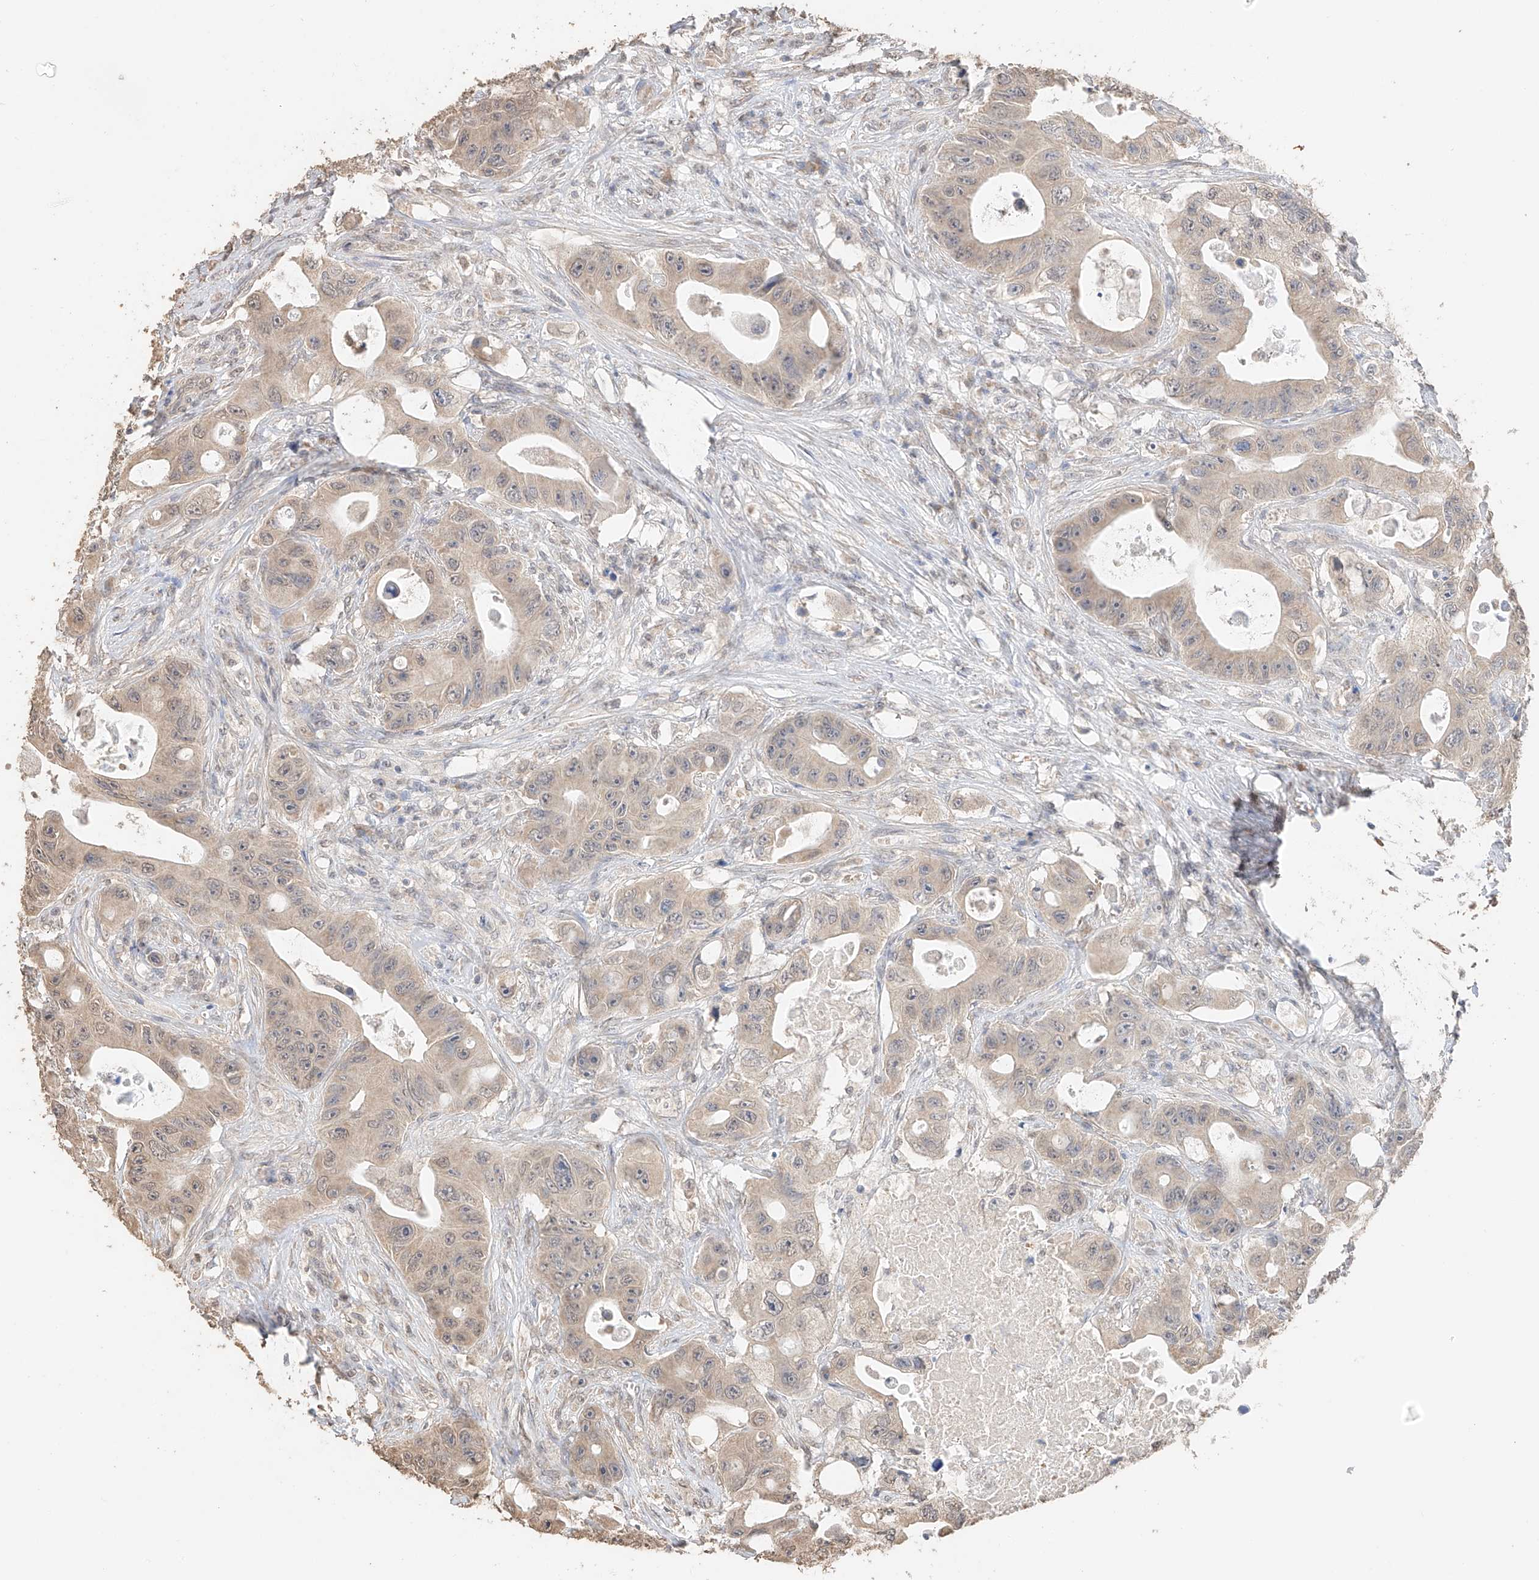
{"staining": {"intensity": "weak", "quantity": "25%-75%", "location": "cytoplasmic/membranous"}, "tissue": "colorectal cancer", "cell_type": "Tumor cells", "image_type": "cancer", "snomed": [{"axis": "morphology", "description": "Adenocarcinoma, NOS"}, {"axis": "topography", "description": "Colon"}], "caption": "DAB immunohistochemical staining of colorectal cancer (adenocarcinoma) shows weak cytoplasmic/membranous protein staining in approximately 25%-75% of tumor cells.", "gene": "IL22RA2", "patient": {"sex": "female", "age": 46}}